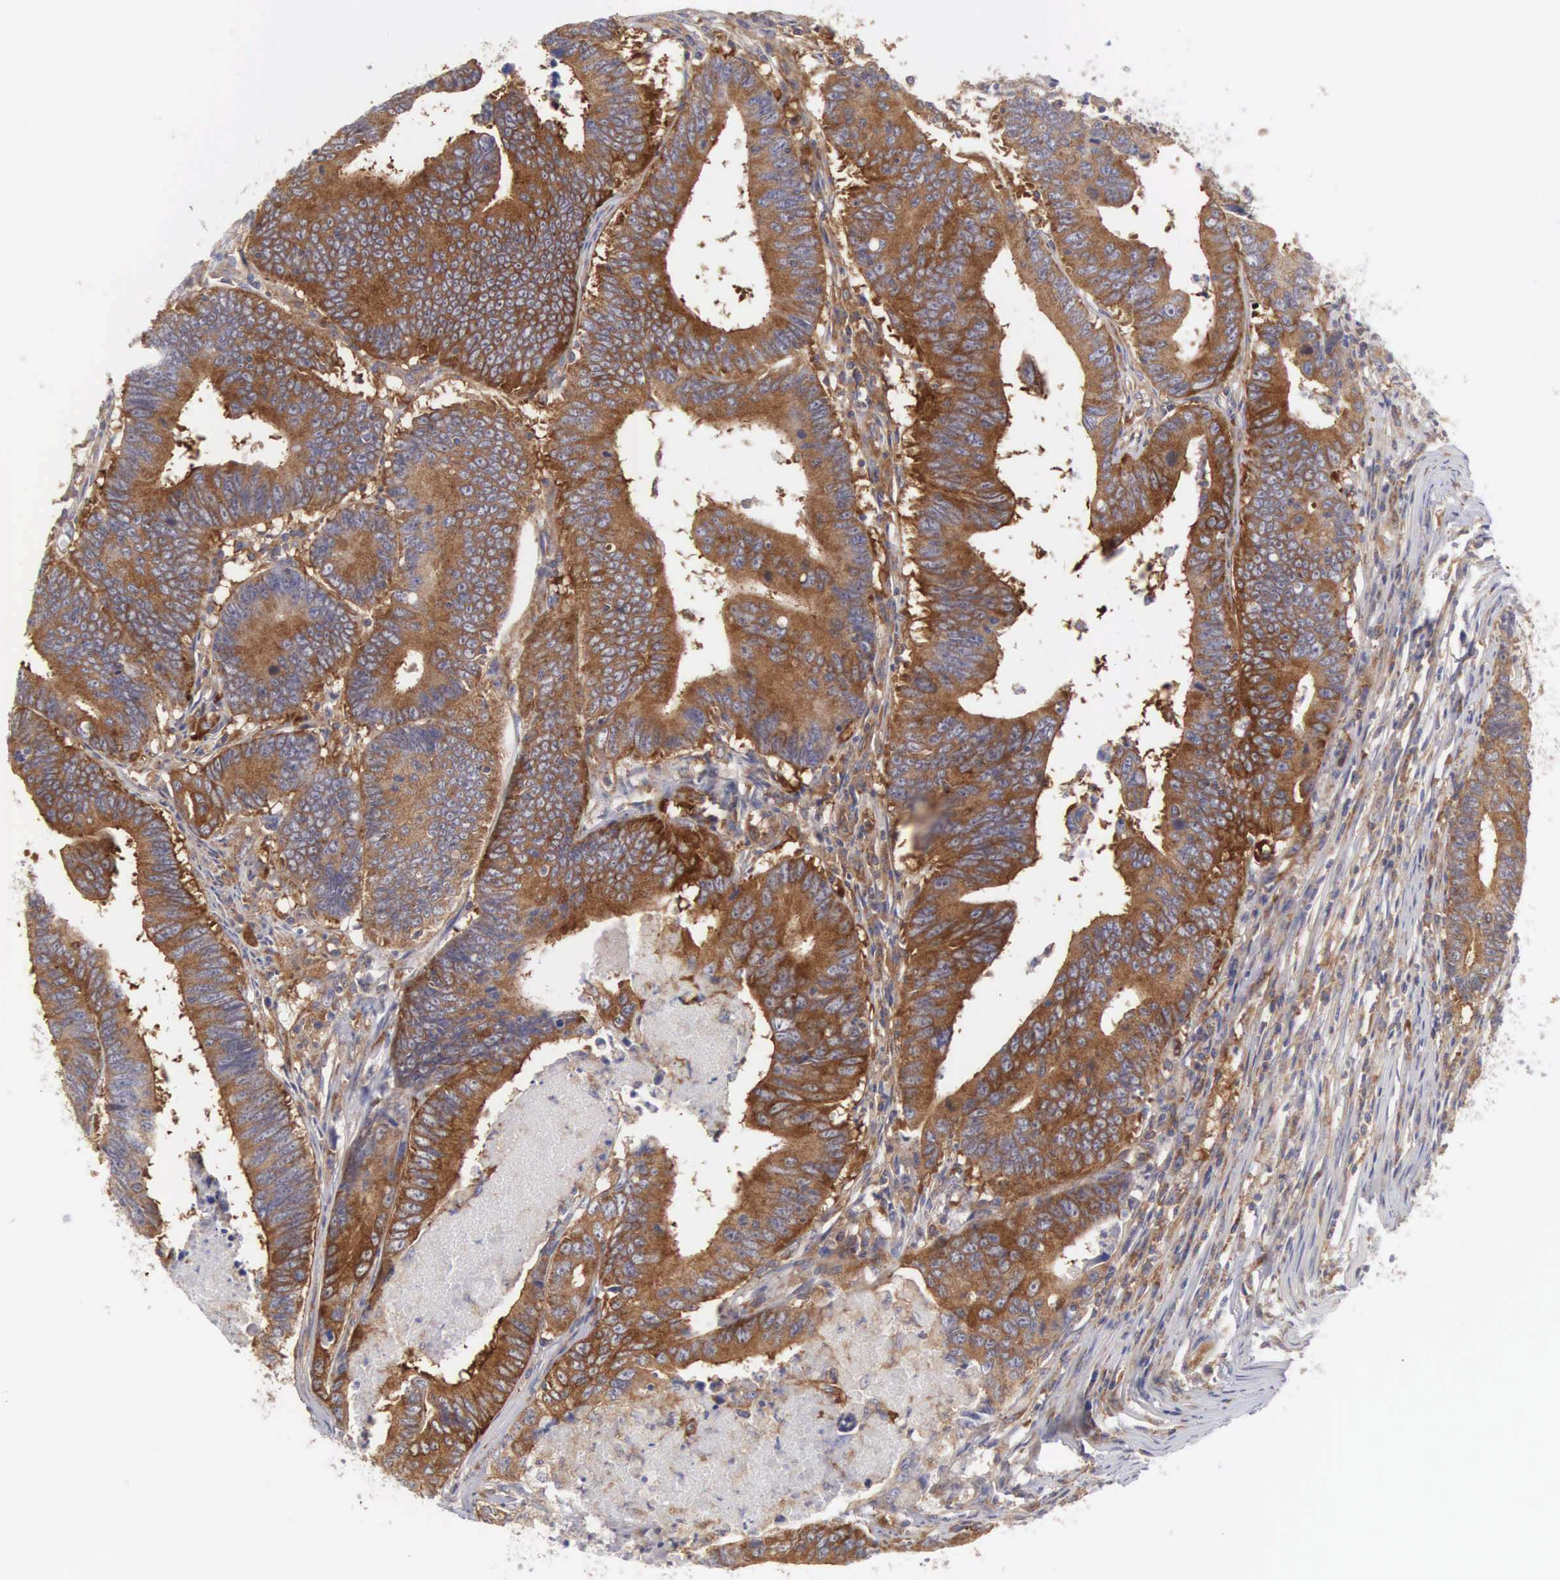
{"staining": {"intensity": "moderate", "quantity": ">75%", "location": "cytoplasmic/membranous"}, "tissue": "colorectal cancer", "cell_type": "Tumor cells", "image_type": "cancer", "snomed": [{"axis": "morphology", "description": "Adenocarcinoma, NOS"}, {"axis": "topography", "description": "Colon"}], "caption": "Immunohistochemistry (IHC) of human adenocarcinoma (colorectal) displays medium levels of moderate cytoplasmic/membranous positivity in about >75% of tumor cells.", "gene": "GRIPAP1", "patient": {"sex": "female", "age": 78}}